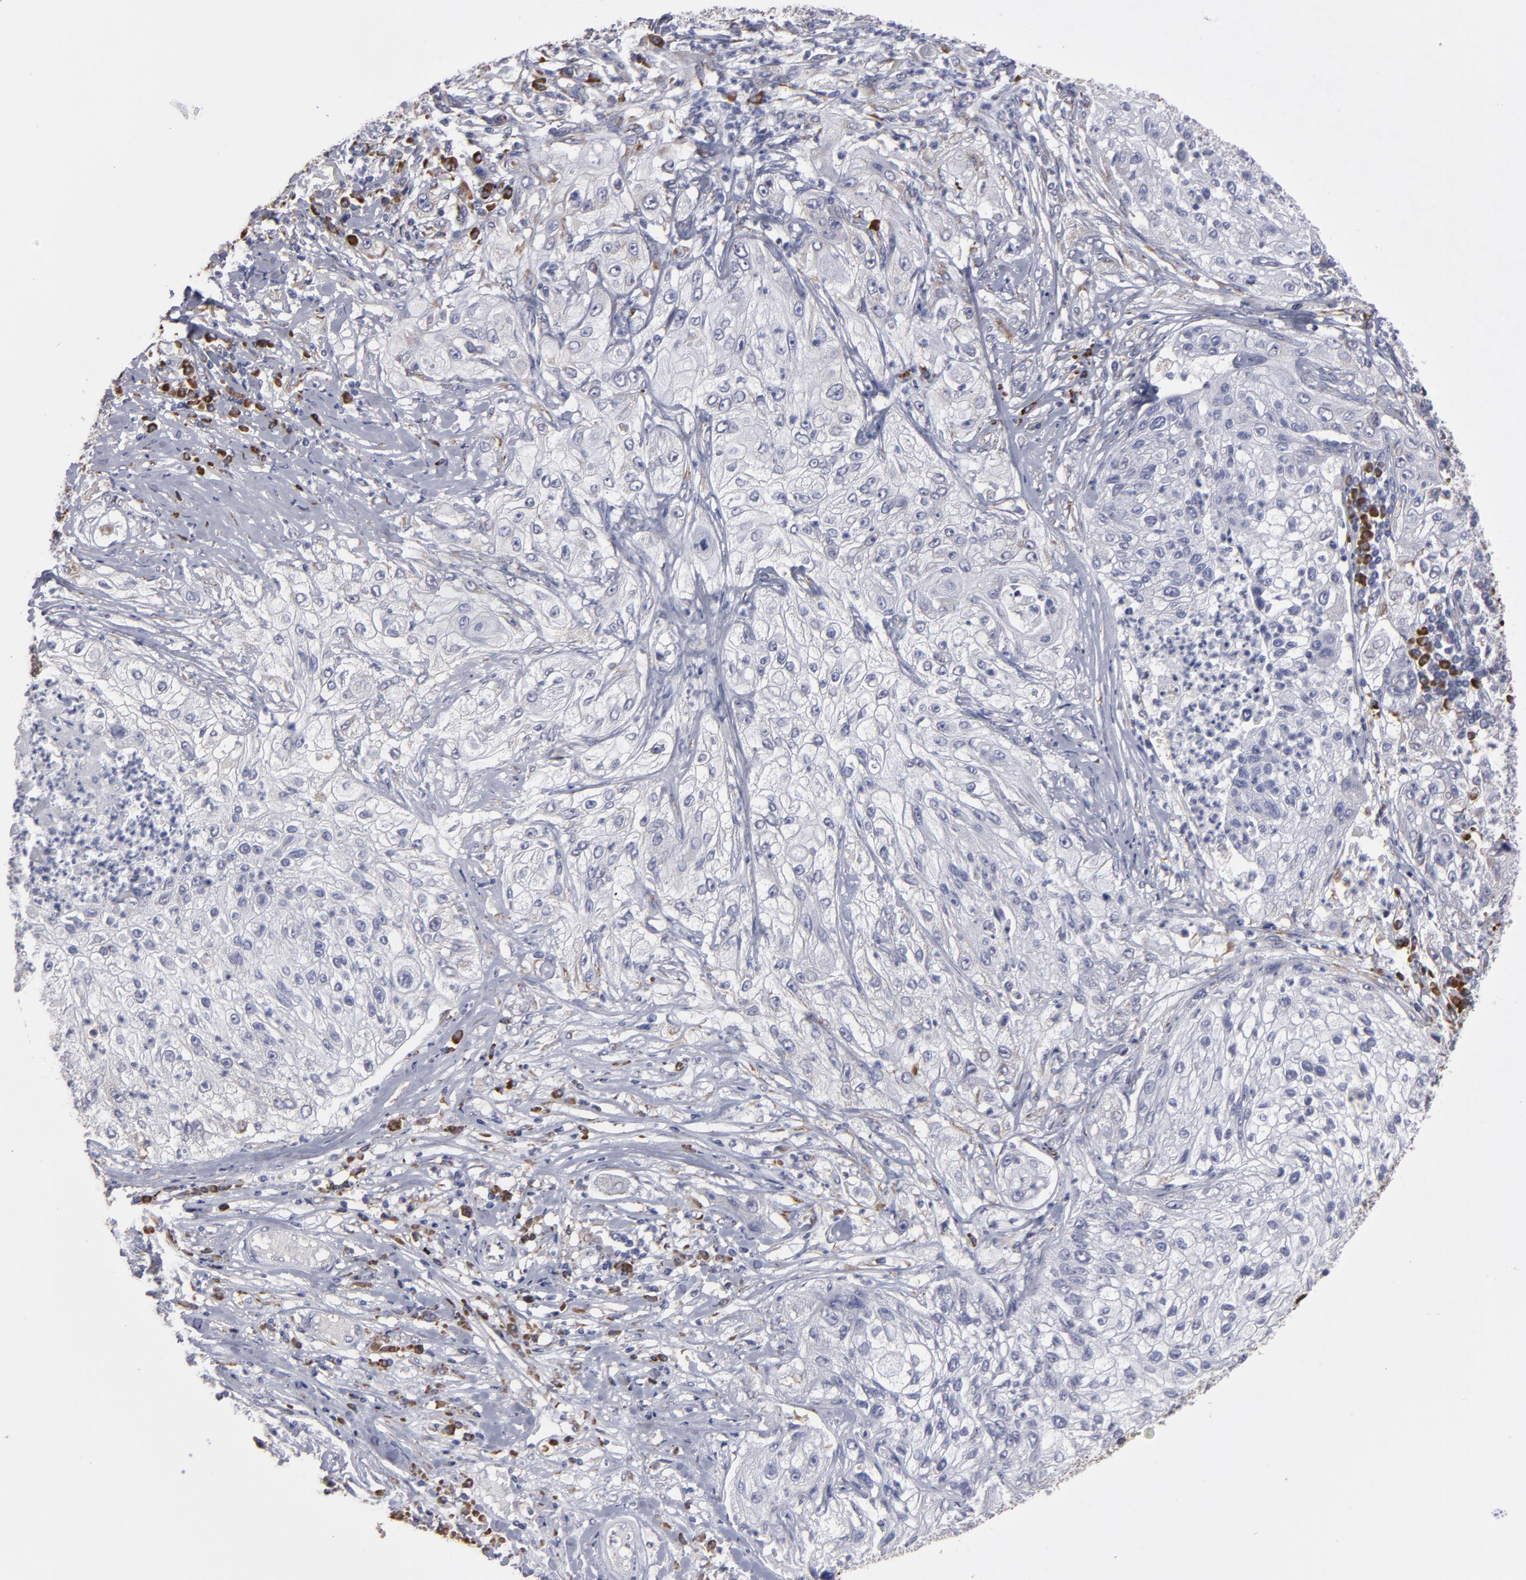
{"staining": {"intensity": "negative", "quantity": "none", "location": "none"}, "tissue": "lung cancer", "cell_type": "Tumor cells", "image_type": "cancer", "snomed": [{"axis": "morphology", "description": "Inflammation, NOS"}, {"axis": "morphology", "description": "Squamous cell carcinoma, NOS"}, {"axis": "topography", "description": "Lymph node"}, {"axis": "topography", "description": "Soft tissue"}, {"axis": "topography", "description": "Lung"}], "caption": "IHC photomicrograph of human squamous cell carcinoma (lung) stained for a protein (brown), which shows no positivity in tumor cells.", "gene": "SND1", "patient": {"sex": "male", "age": 66}}